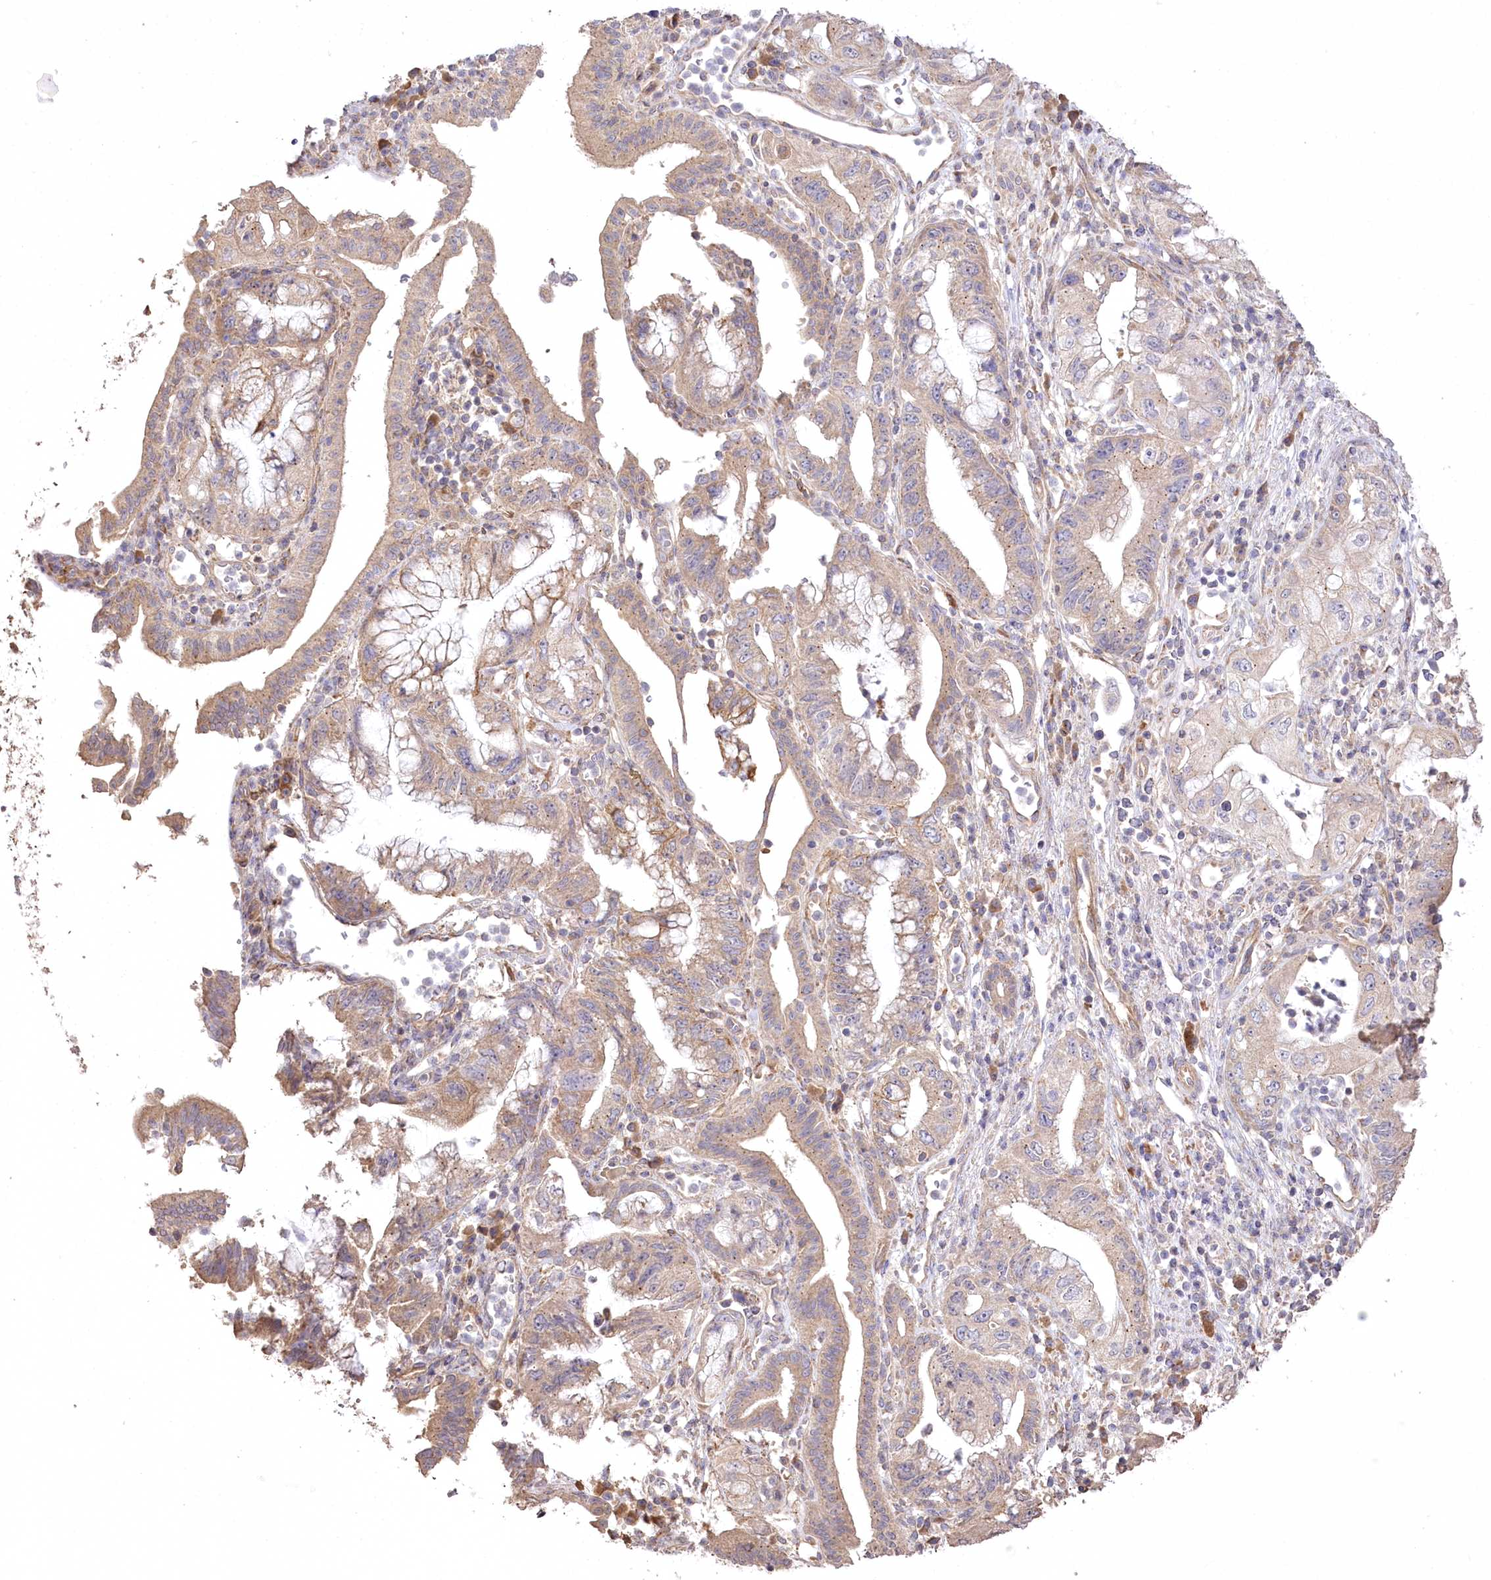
{"staining": {"intensity": "weak", "quantity": ">75%", "location": "cytoplasmic/membranous"}, "tissue": "pancreatic cancer", "cell_type": "Tumor cells", "image_type": "cancer", "snomed": [{"axis": "morphology", "description": "Adenocarcinoma, NOS"}, {"axis": "topography", "description": "Pancreas"}], "caption": "Immunohistochemical staining of pancreatic cancer (adenocarcinoma) demonstrates weak cytoplasmic/membranous protein positivity in approximately >75% of tumor cells.", "gene": "PRSS53", "patient": {"sex": "female", "age": 73}}